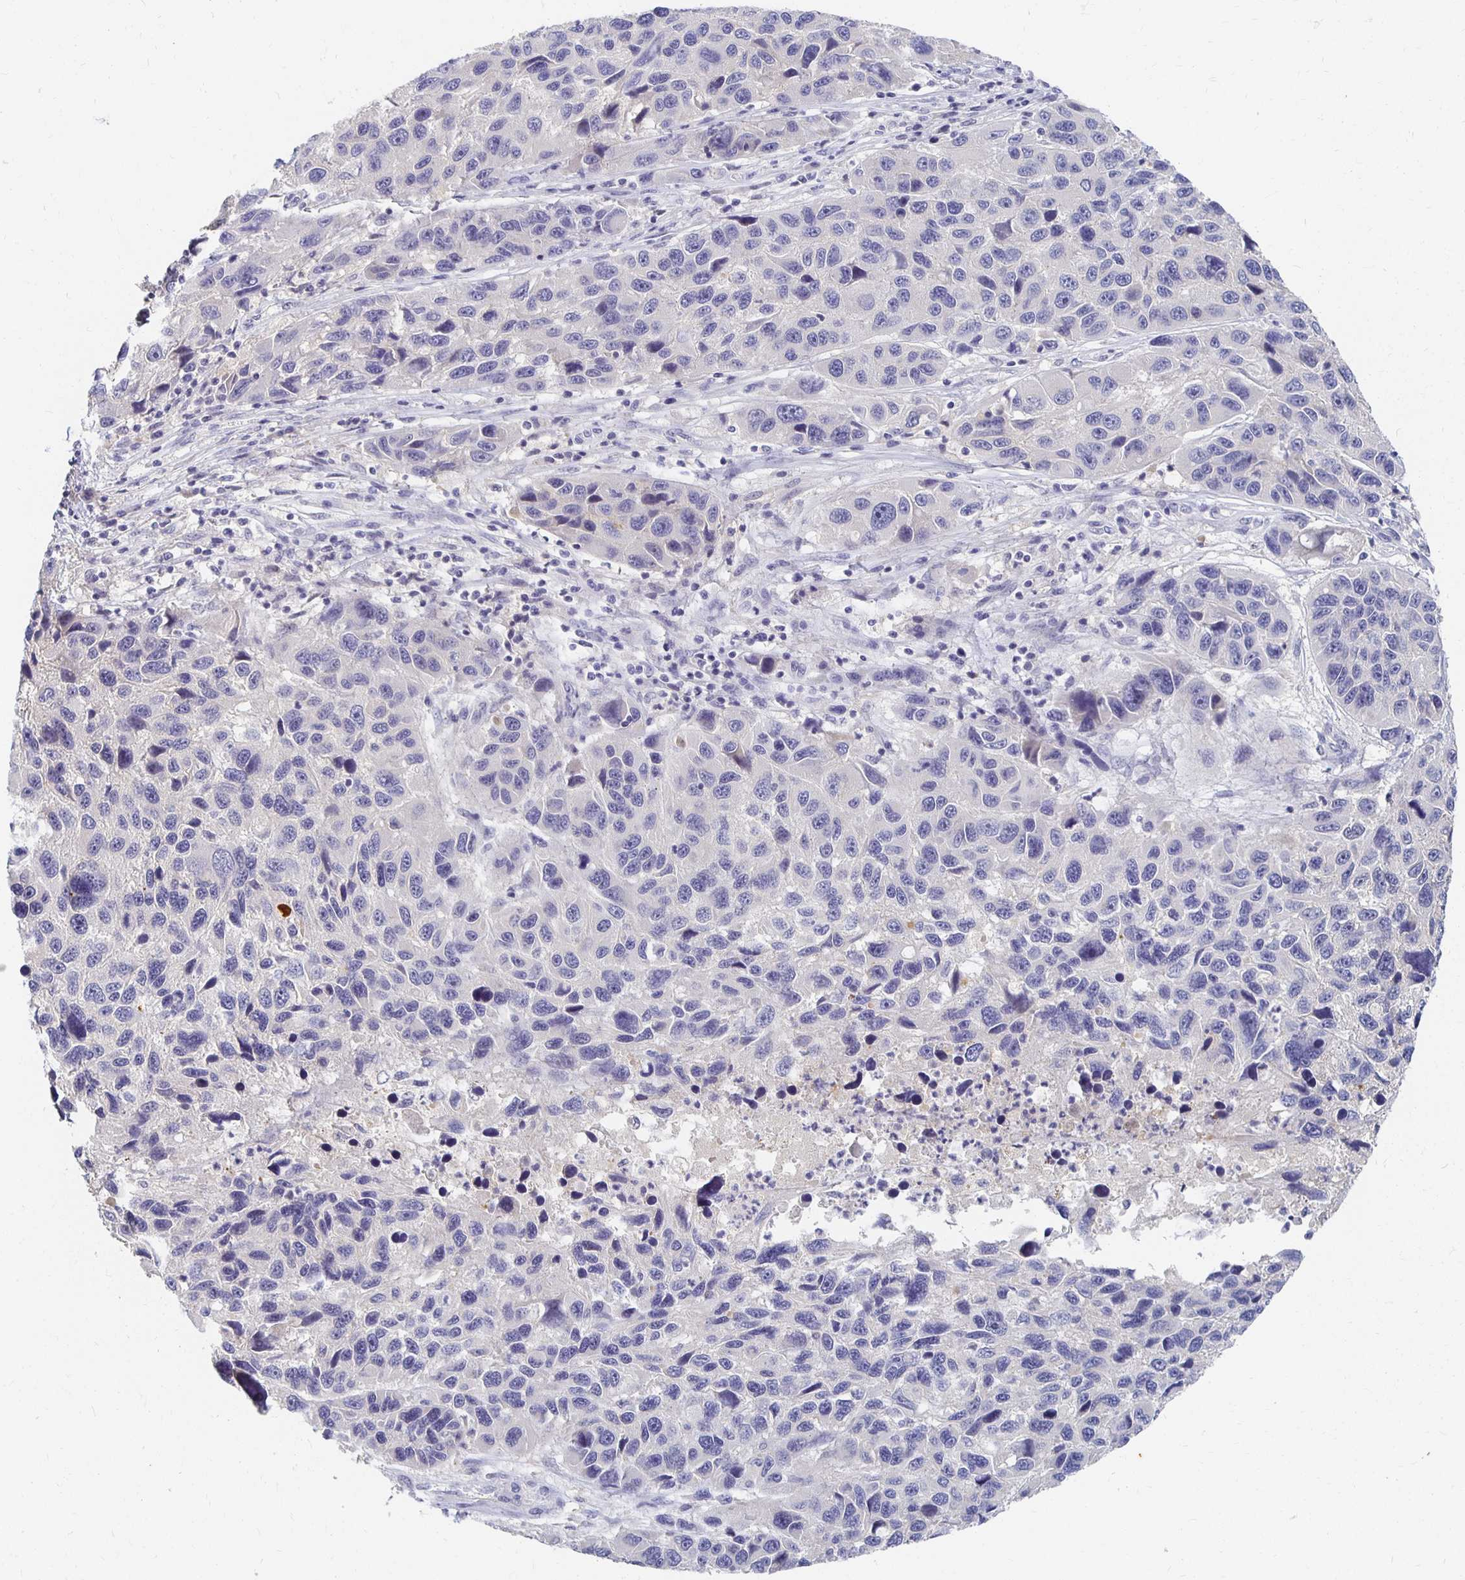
{"staining": {"intensity": "negative", "quantity": "none", "location": "none"}, "tissue": "melanoma", "cell_type": "Tumor cells", "image_type": "cancer", "snomed": [{"axis": "morphology", "description": "Malignant melanoma, NOS"}, {"axis": "topography", "description": "Skin"}], "caption": "A high-resolution micrograph shows immunohistochemistry staining of malignant melanoma, which displays no significant expression in tumor cells. The staining was performed using DAB (3,3'-diaminobenzidine) to visualize the protein expression in brown, while the nuclei were stained in blue with hematoxylin (Magnification: 20x).", "gene": "FKRP", "patient": {"sex": "male", "age": 53}}